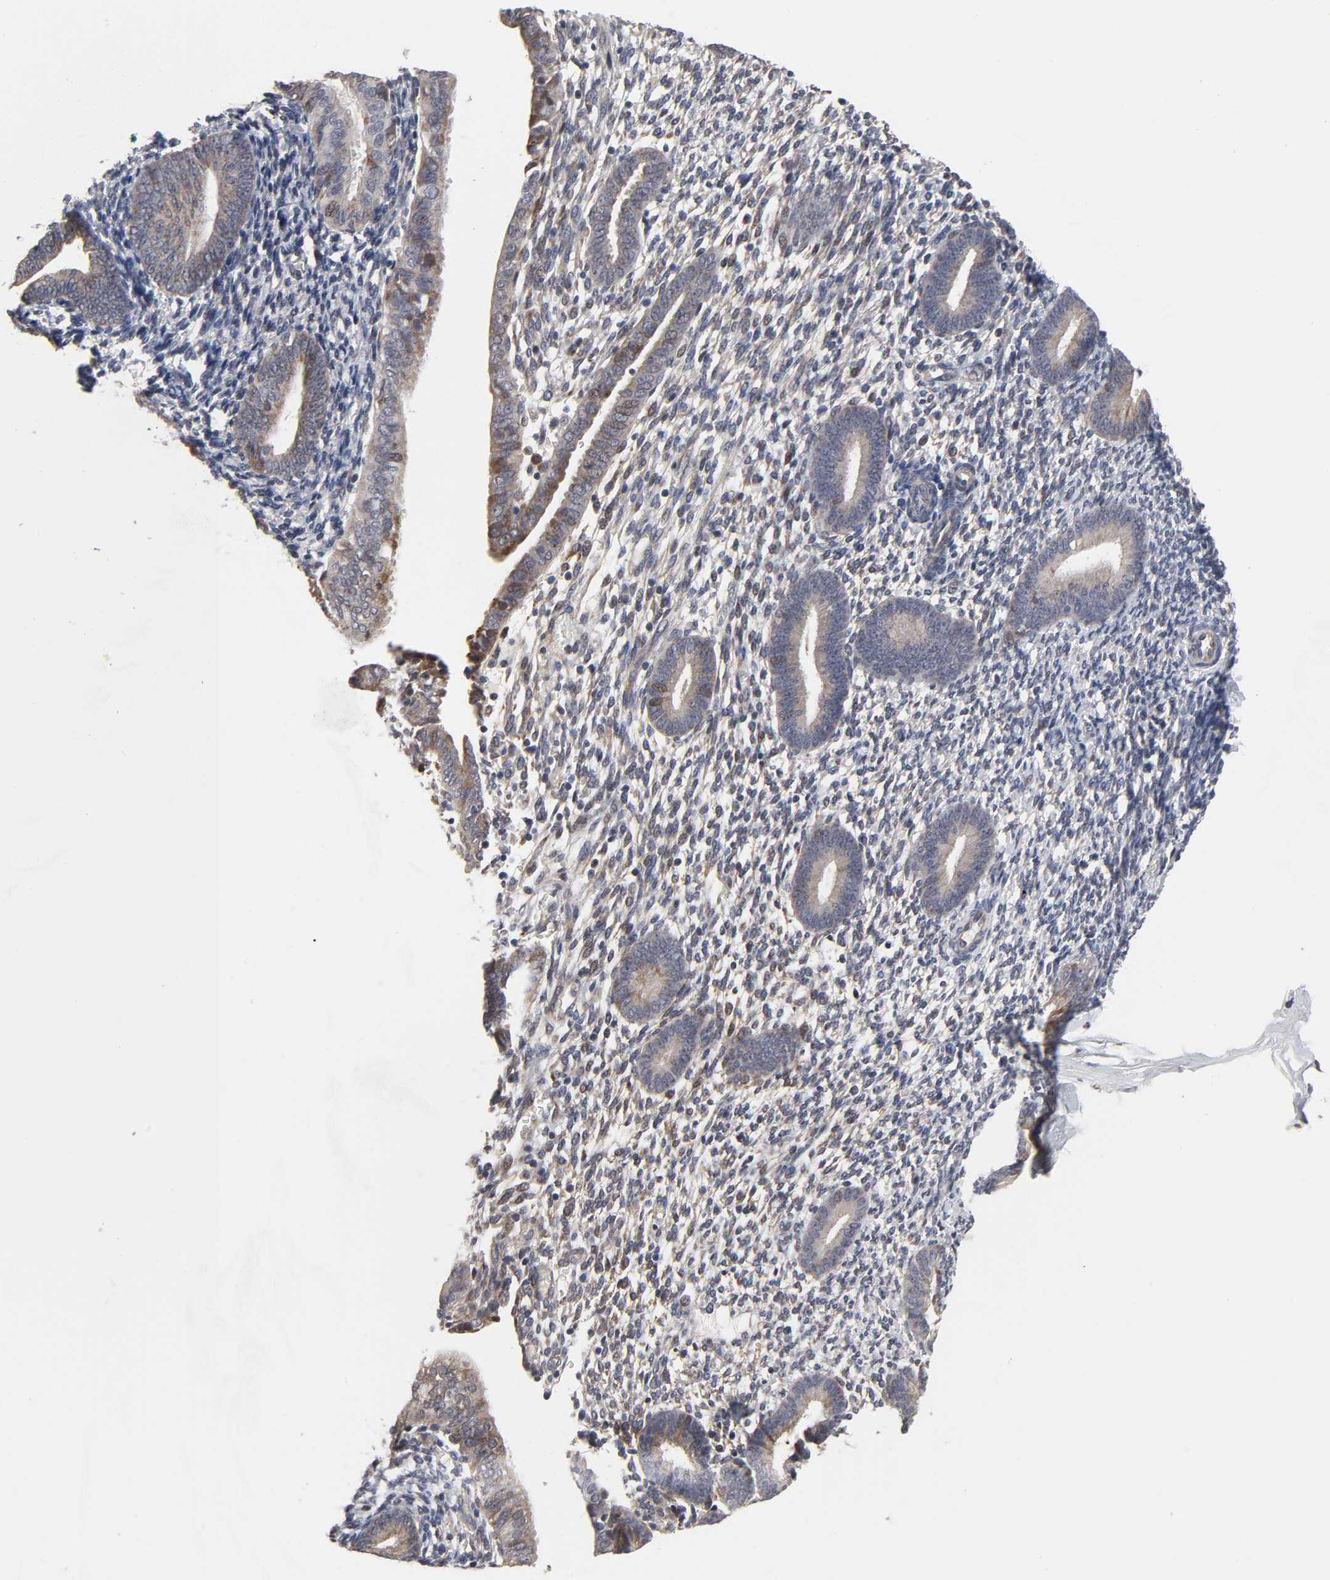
{"staining": {"intensity": "negative", "quantity": "none", "location": "none"}, "tissue": "endometrium", "cell_type": "Cells in endometrial stroma", "image_type": "normal", "snomed": [{"axis": "morphology", "description": "Normal tissue, NOS"}, {"axis": "topography", "description": "Smooth muscle"}, {"axis": "topography", "description": "Endometrium"}], "caption": "Immunohistochemical staining of unremarkable endometrium demonstrates no significant expression in cells in endometrial stroma.", "gene": "HNF4A", "patient": {"sex": "female", "age": 57}}